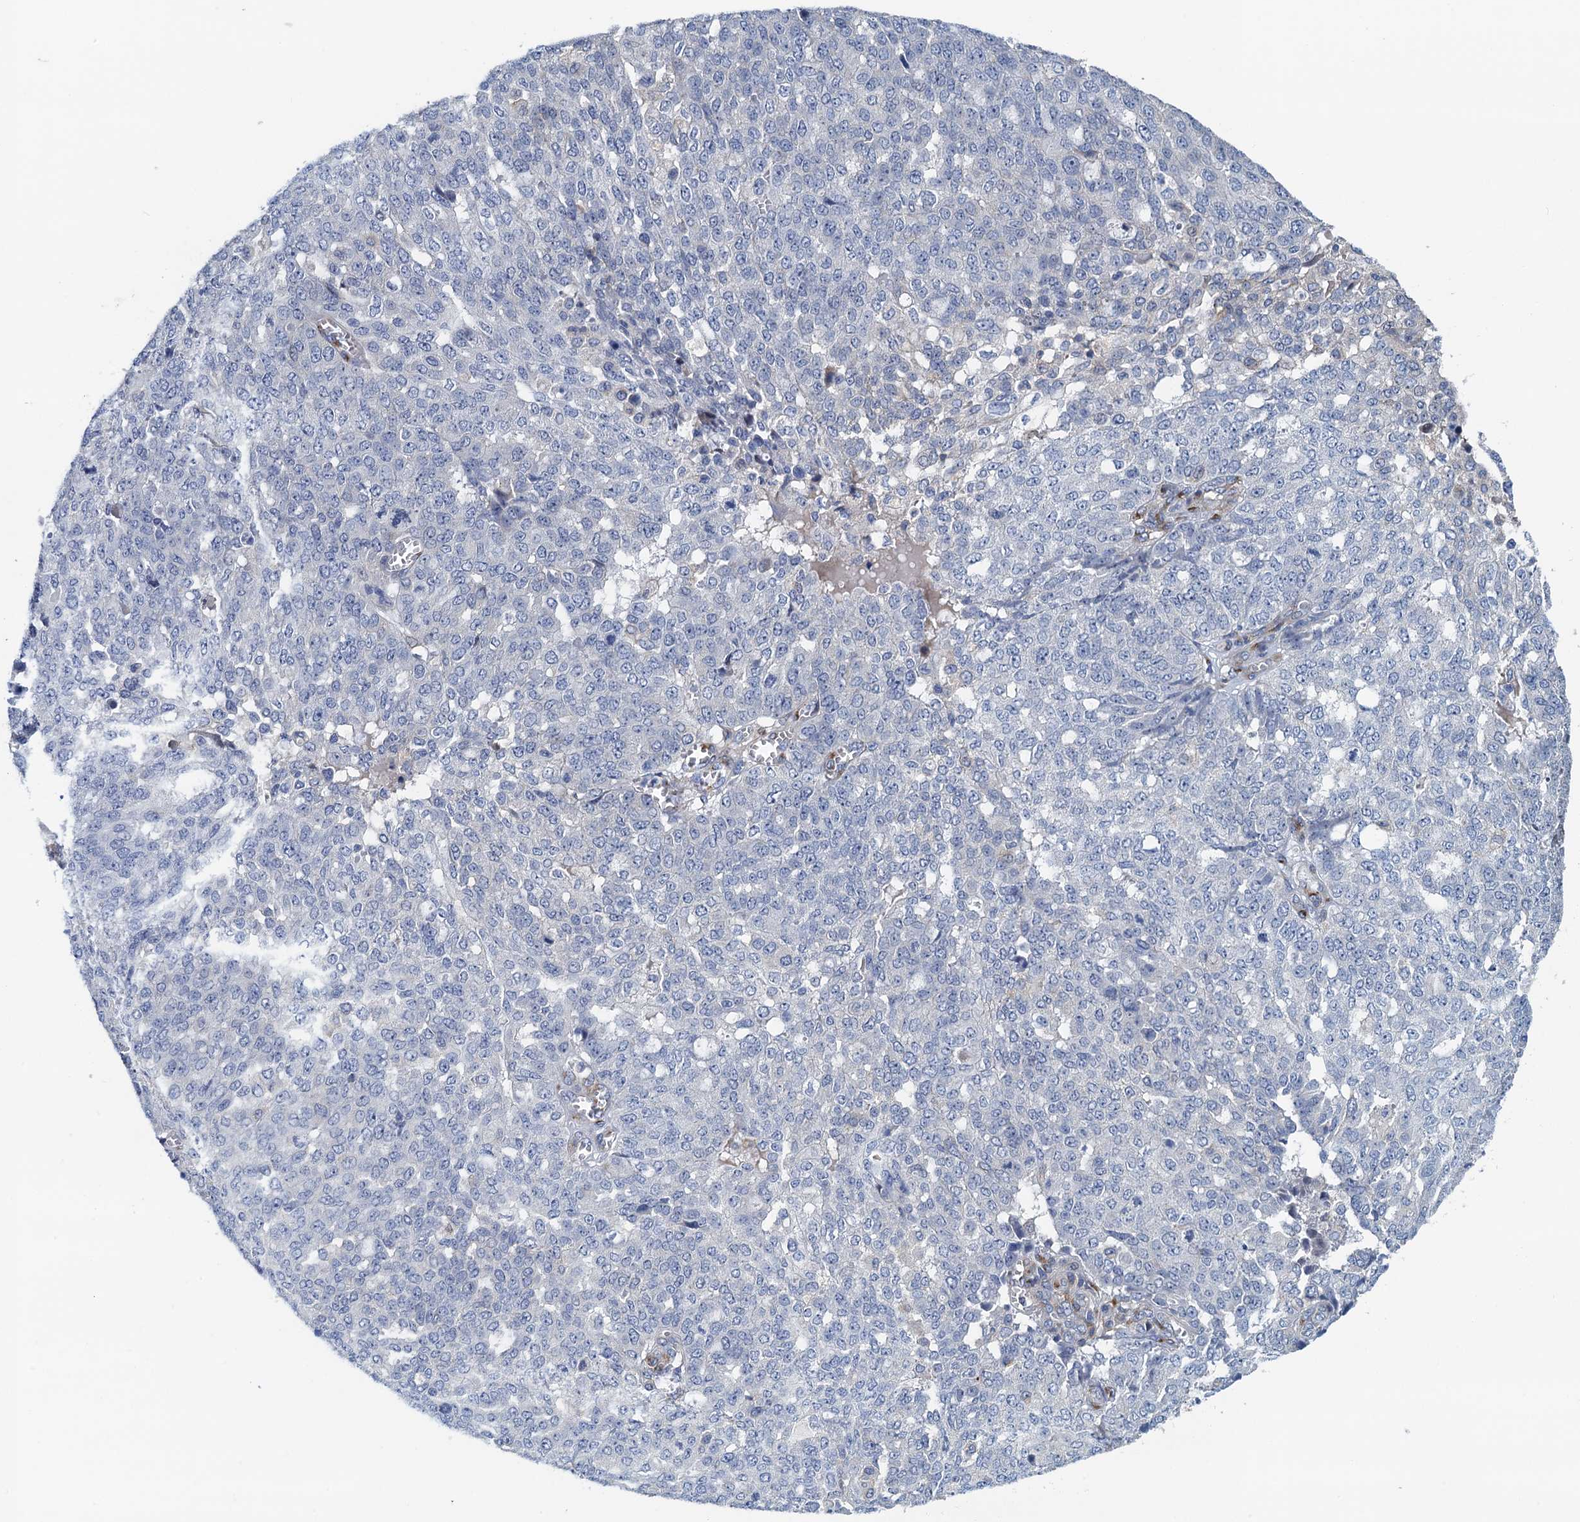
{"staining": {"intensity": "negative", "quantity": "none", "location": "none"}, "tissue": "ovarian cancer", "cell_type": "Tumor cells", "image_type": "cancer", "snomed": [{"axis": "morphology", "description": "Cystadenocarcinoma, serous, NOS"}, {"axis": "topography", "description": "Soft tissue"}, {"axis": "topography", "description": "Ovary"}], "caption": "A high-resolution photomicrograph shows immunohistochemistry (IHC) staining of ovarian cancer (serous cystadenocarcinoma), which displays no significant positivity in tumor cells.", "gene": "NBEA", "patient": {"sex": "female", "age": 57}}